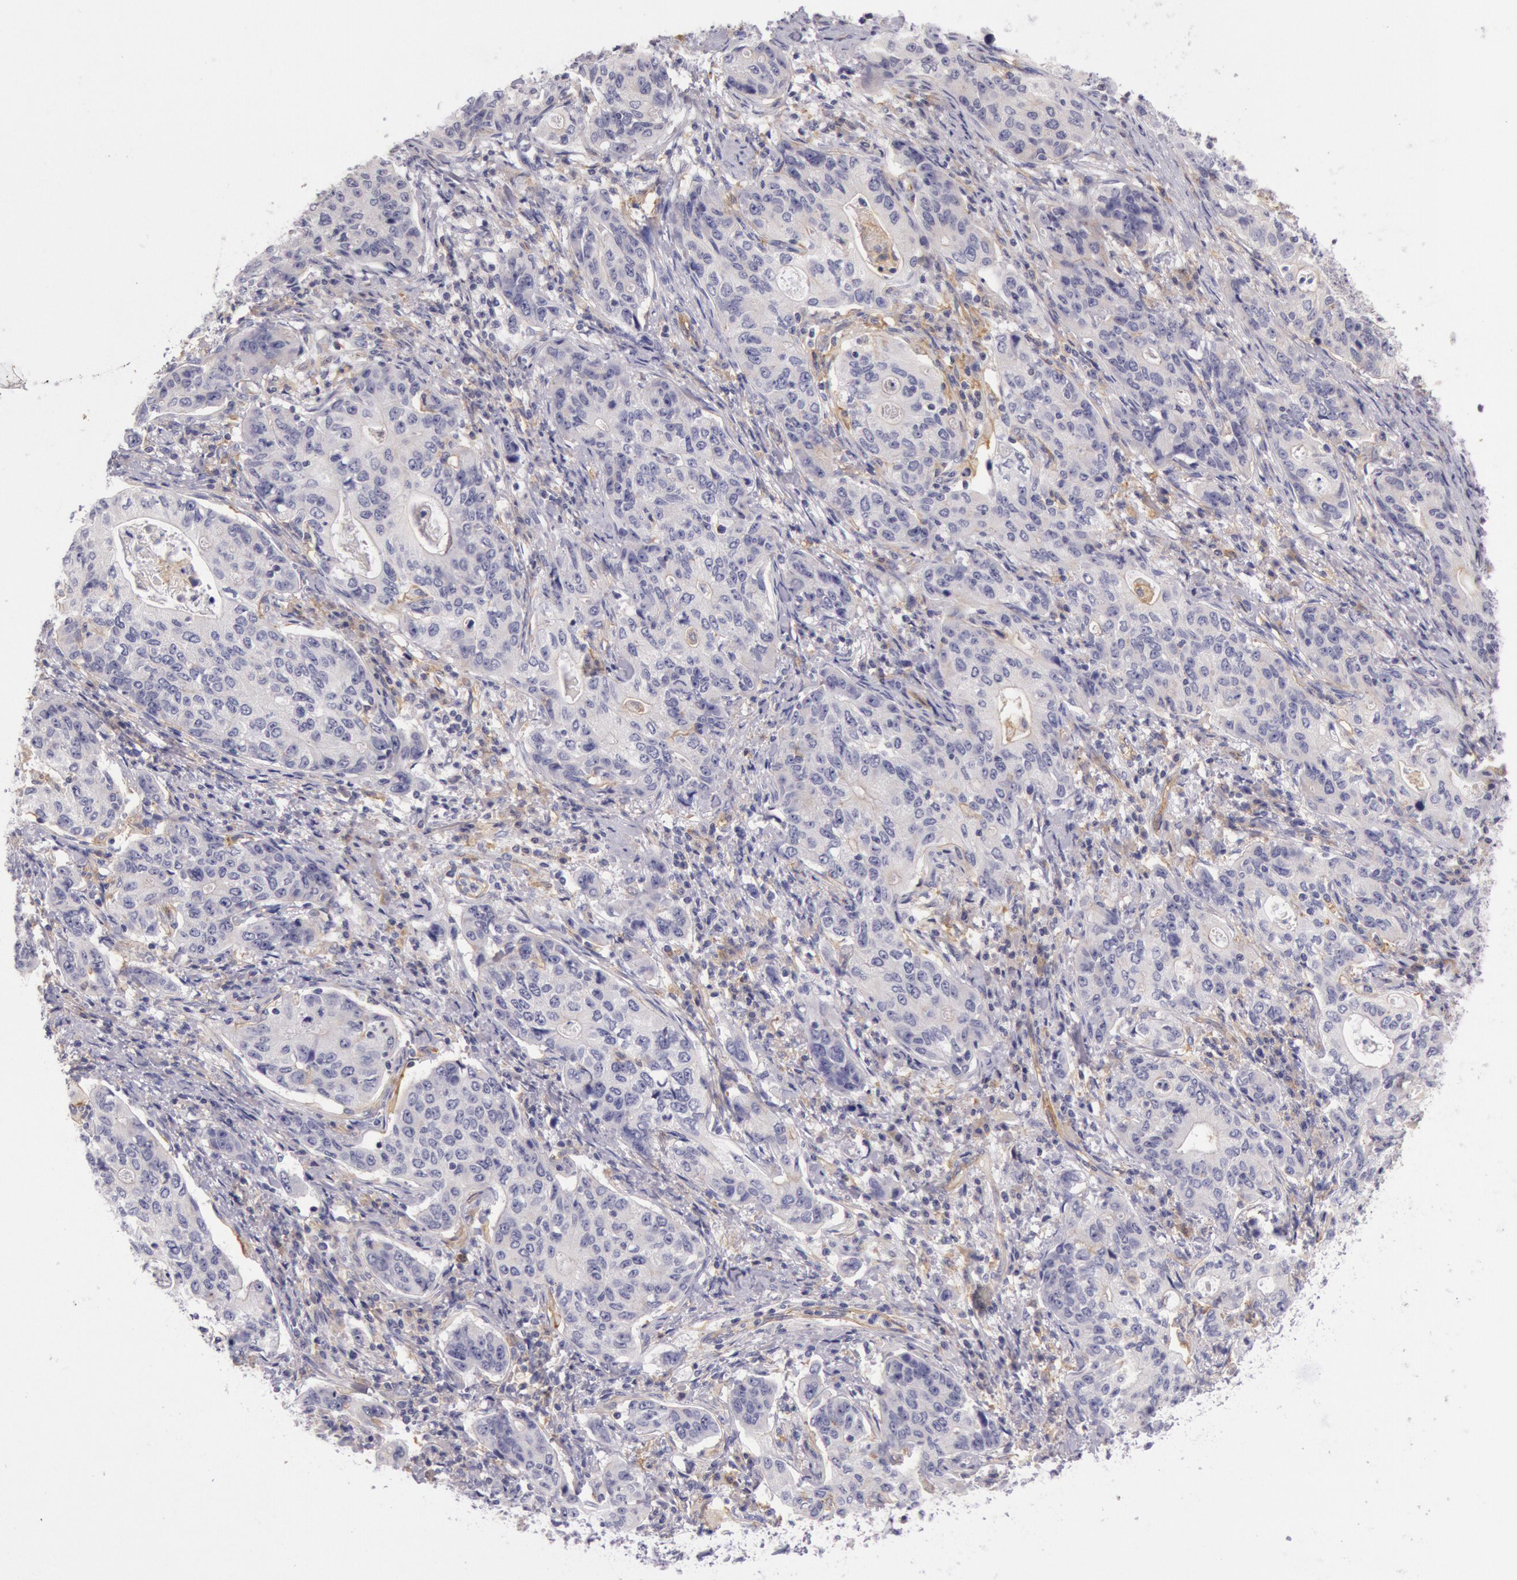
{"staining": {"intensity": "negative", "quantity": "none", "location": "none"}, "tissue": "stomach cancer", "cell_type": "Tumor cells", "image_type": "cancer", "snomed": [{"axis": "morphology", "description": "Adenocarcinoma, NOS"}, {"axis": "topography", "description": "Esophagus"}, {"axis": "topography", "description": "Stomach"}], "caption": "Human stomach adenocarcinoma stained for a protein using immunohistochemistry displays no expression in tumor cells.", "gene": "MYO5A", "patient": {"sex": "male", "age": 74}}